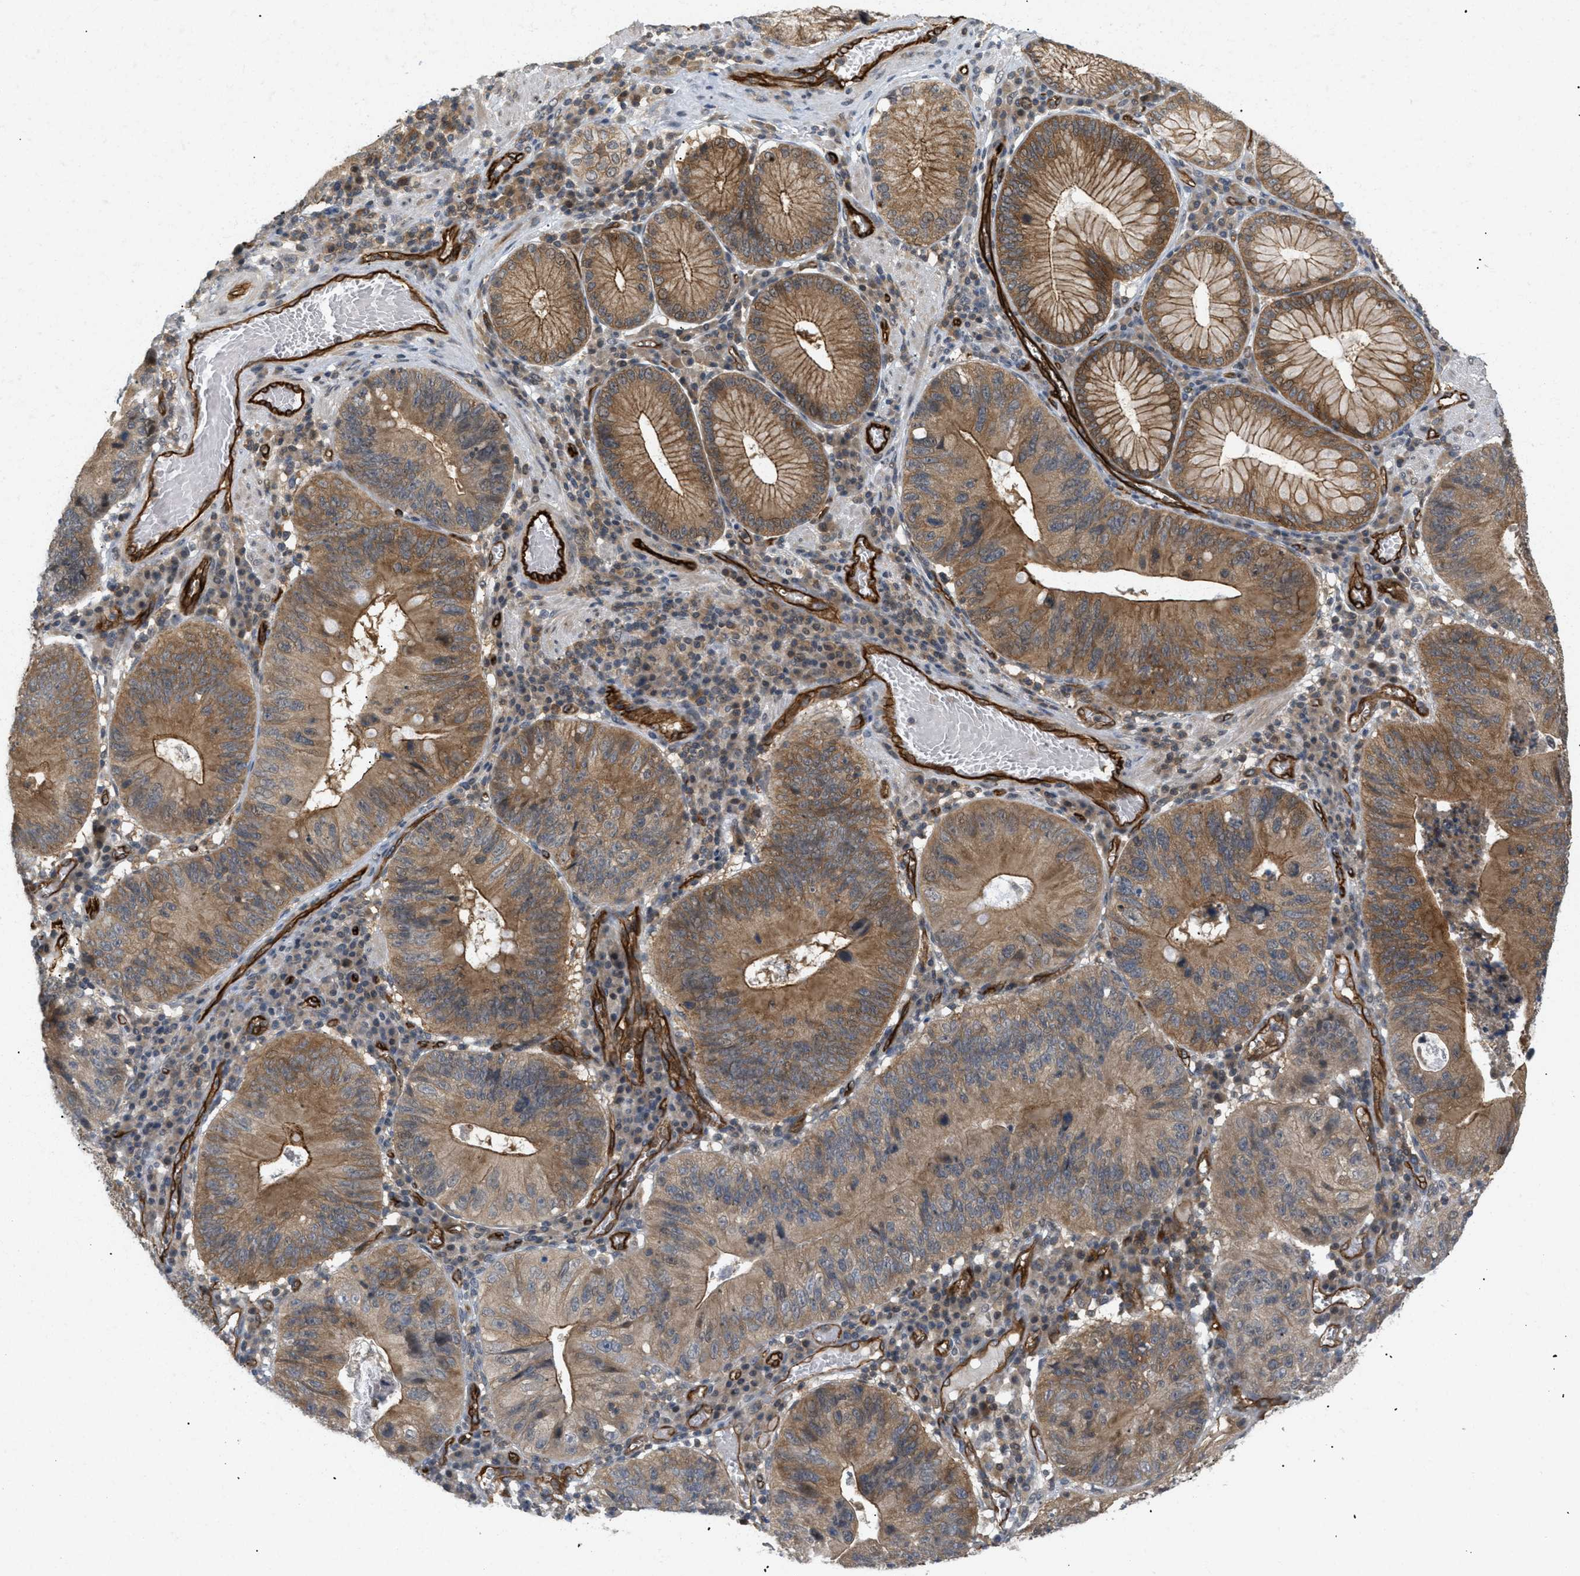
{"staining": {"intensity": "moderate", "quantity": ">75%", "location": "cytoplasmic/membranous"}, "tissue": "stomach cancer", "cell_type": "Tumor cells", "image_type": "cancer", "snomed": [{"axis": "morphology", "description": "Adenocarcinoma, NOS"}, {"axis": "topography", "description": "Stomach"}], "caption": "A brown stain highlights moderate cytoplasmic/membranous expression of a protein in stomach adenocarcinoma tumor cells. Immunohistochemistry (ihc) stains the protein of interest in brown and the nuclei are stained blue.", "gene": "PALMD", "patient": {"sex": "male", "age": 59}}